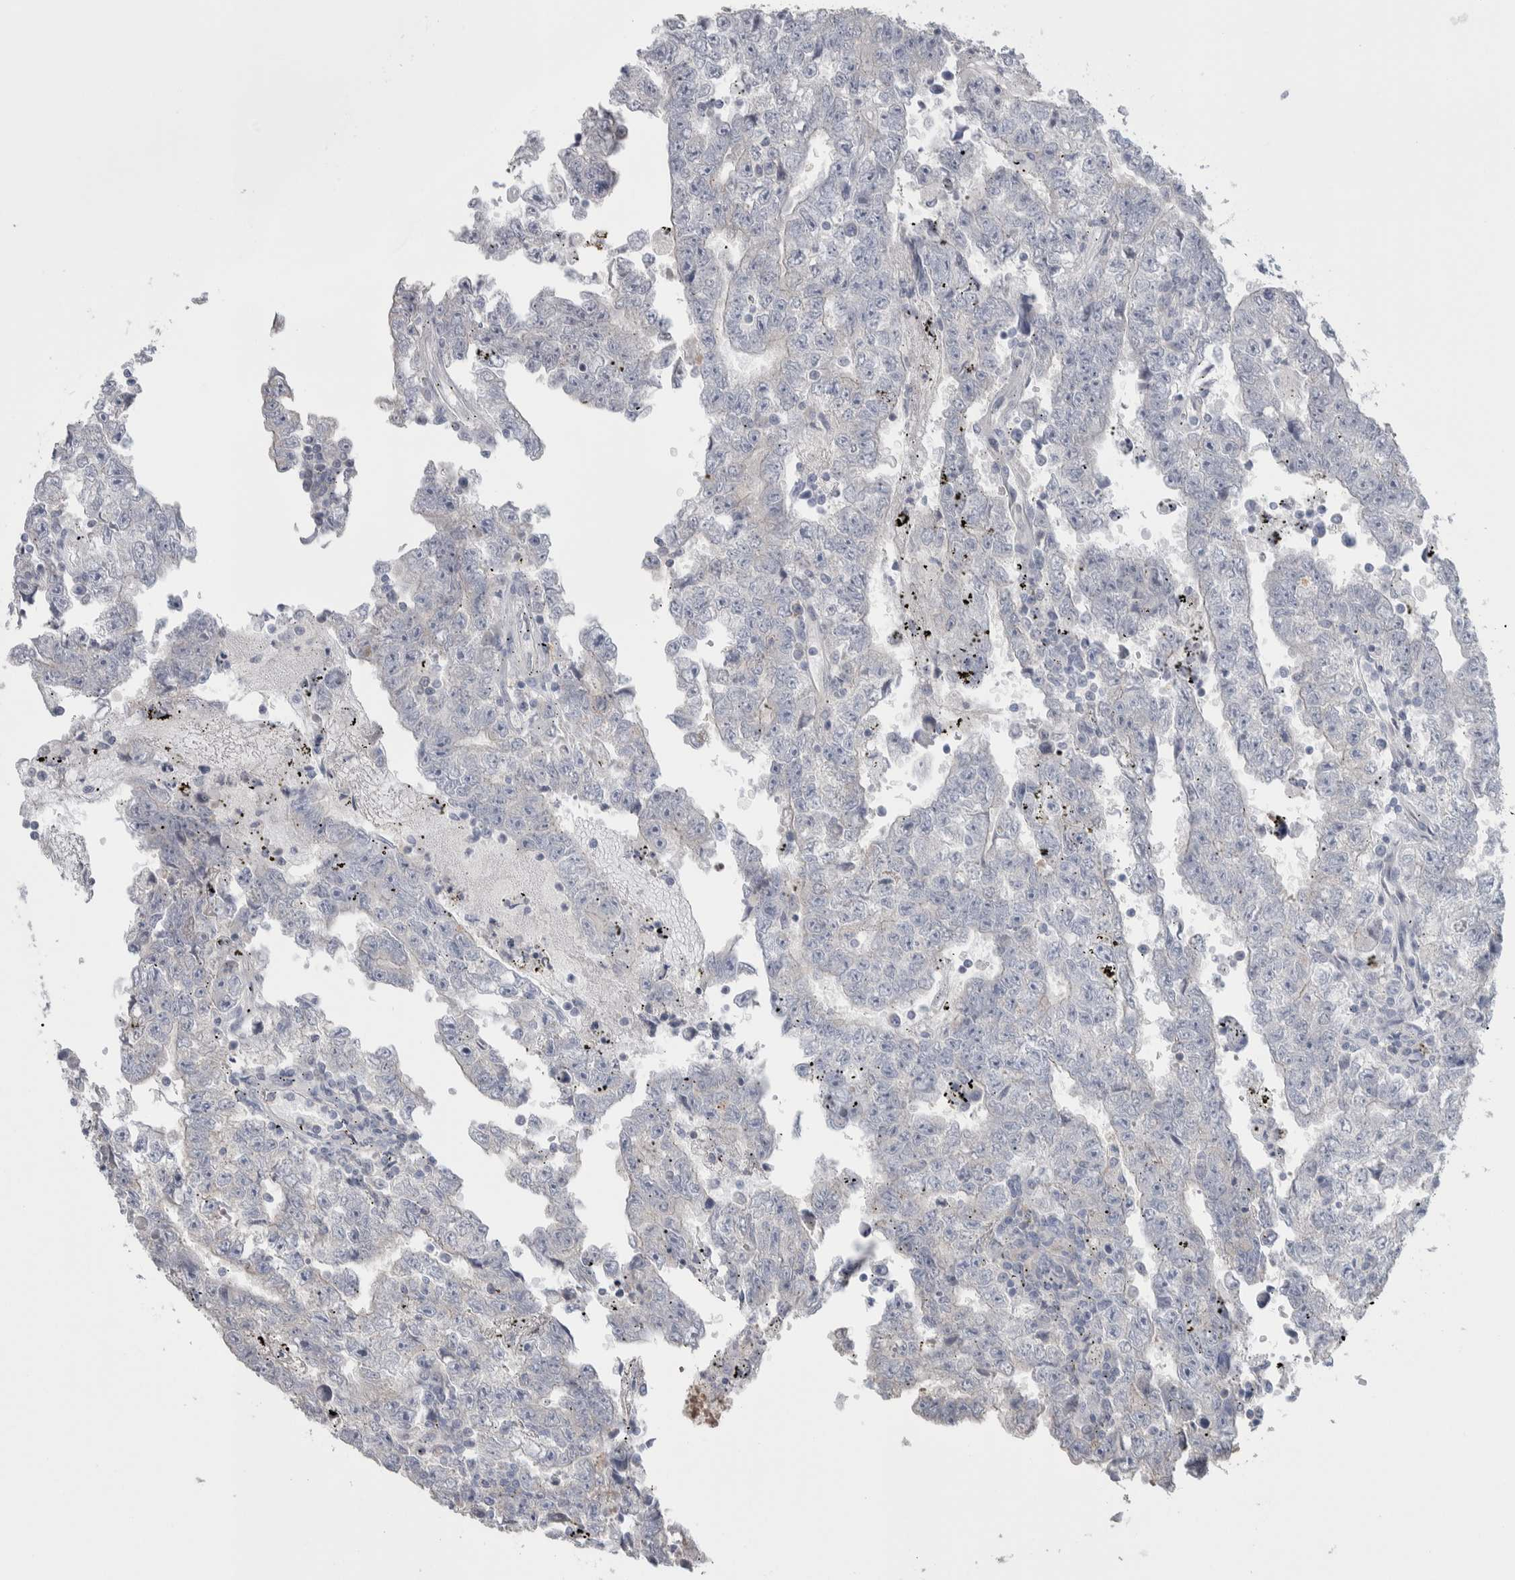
{"staining": {"intensity": "negative", "quantity": "none", "location": "none"}, "tissue": "testis cancer", "cell_type": "Tumor cells", "image_type": "cancer", "snomed": [{"axis": "morphology", "description": "Carcinoma, Embryonal, NOS"}, {"axis": "topography", "description": "Testis"}], "caption": "The IHC photomicrograph has no significant staining in tumor cells of embryonal carcinoma (testis) tissue.", "gene": "GPHN", "patient": {"sex": "male", "age": 25}}